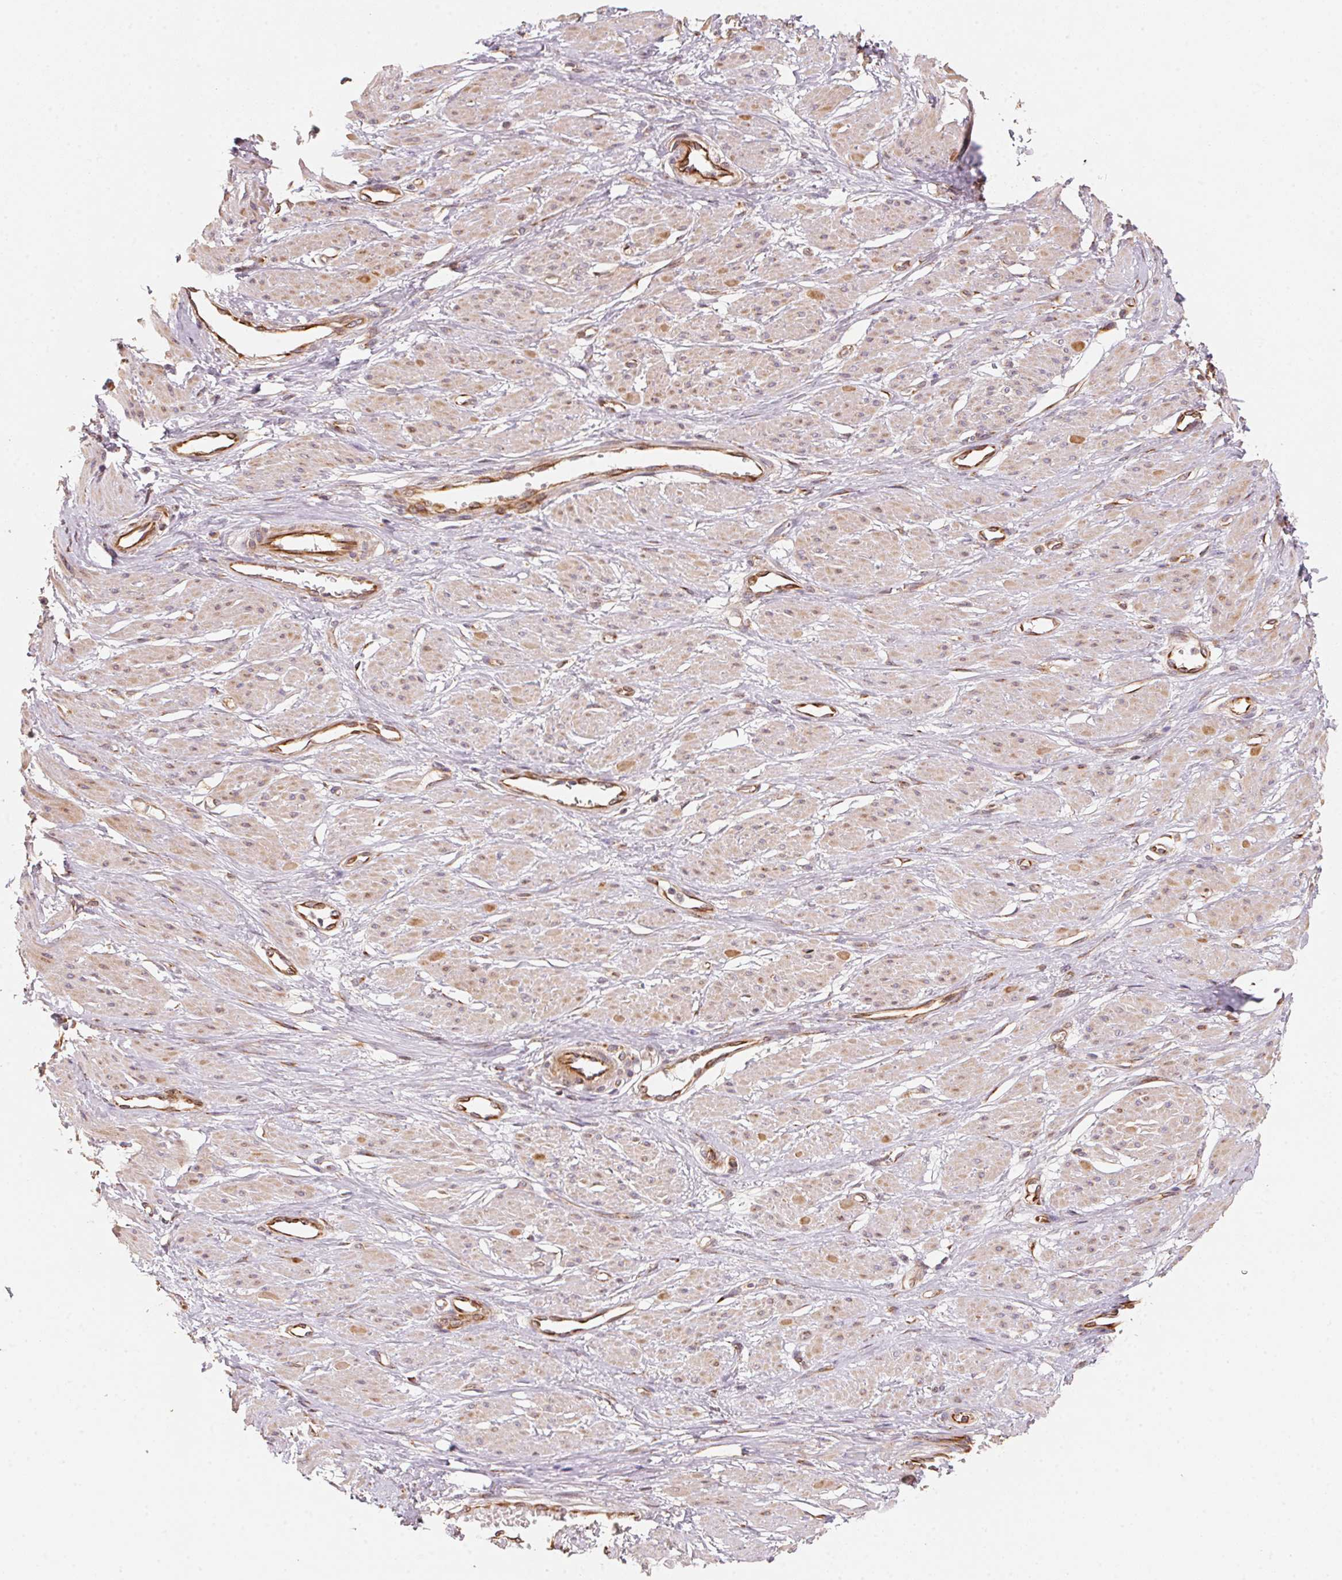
{"staining": {"intensity": "weak", "quantity": ">75%", "location": "cytoplasmic/membranous"}, "tissue": "smooth muscle", "cell_type": "Smooth muscle cells", "image_type": "normal", "snomed": [{"axis": "morphology", "description": "Normal tissue, NOS"}, {"axis": "topography", "description": "Smooth muscle"}, {"axis": "topography", "description": "Uterus"}], "caption": "A histopathology image of smooth muscle stained for a protein exhibits weak cytoplasmic/membranous brown staining in smooth muscle cells.", "gene": "TSPAN12", "patient": {"sex": "female", "age": 39}}